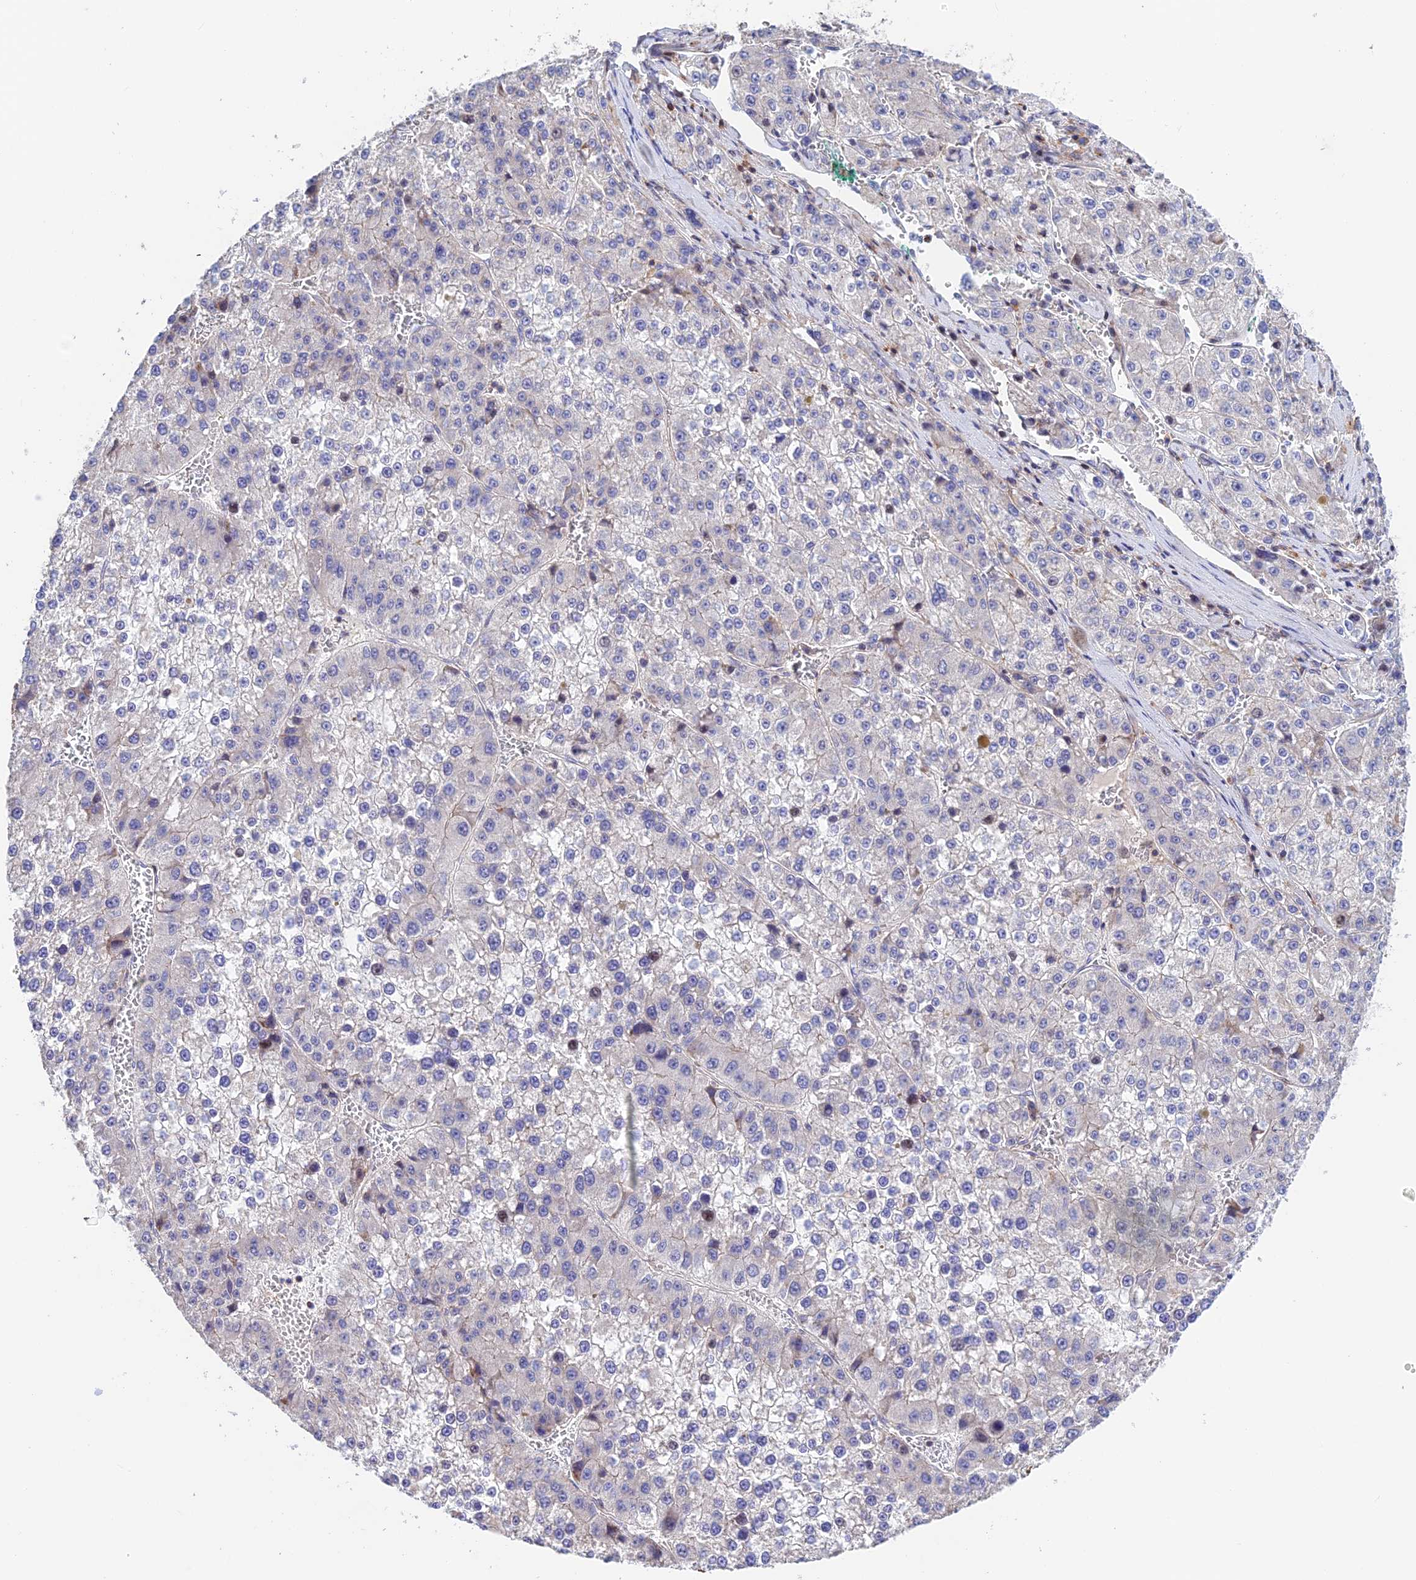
{"staining": {"intensity": "negative", "quantity": "none", "location": "none"}, "tissue": "liver cancer", "cell_type": "Tumor cells", "image_type": "cancer", "snomed": [{"axis": "morphology", "description": "Carcinoma, Hepatocellular, NOS"}, {"axis": "topography", "description": "Liver"}], "caption": "This photomicrograph is of hepatocellular carcinoma (liver) stained with IHC to label a protein in brown with the nuclei are counter-stained blue. There is no staining in tumor cells.", "gene": "PRIM1", "patient": {"sex": "female", "age": 73}}